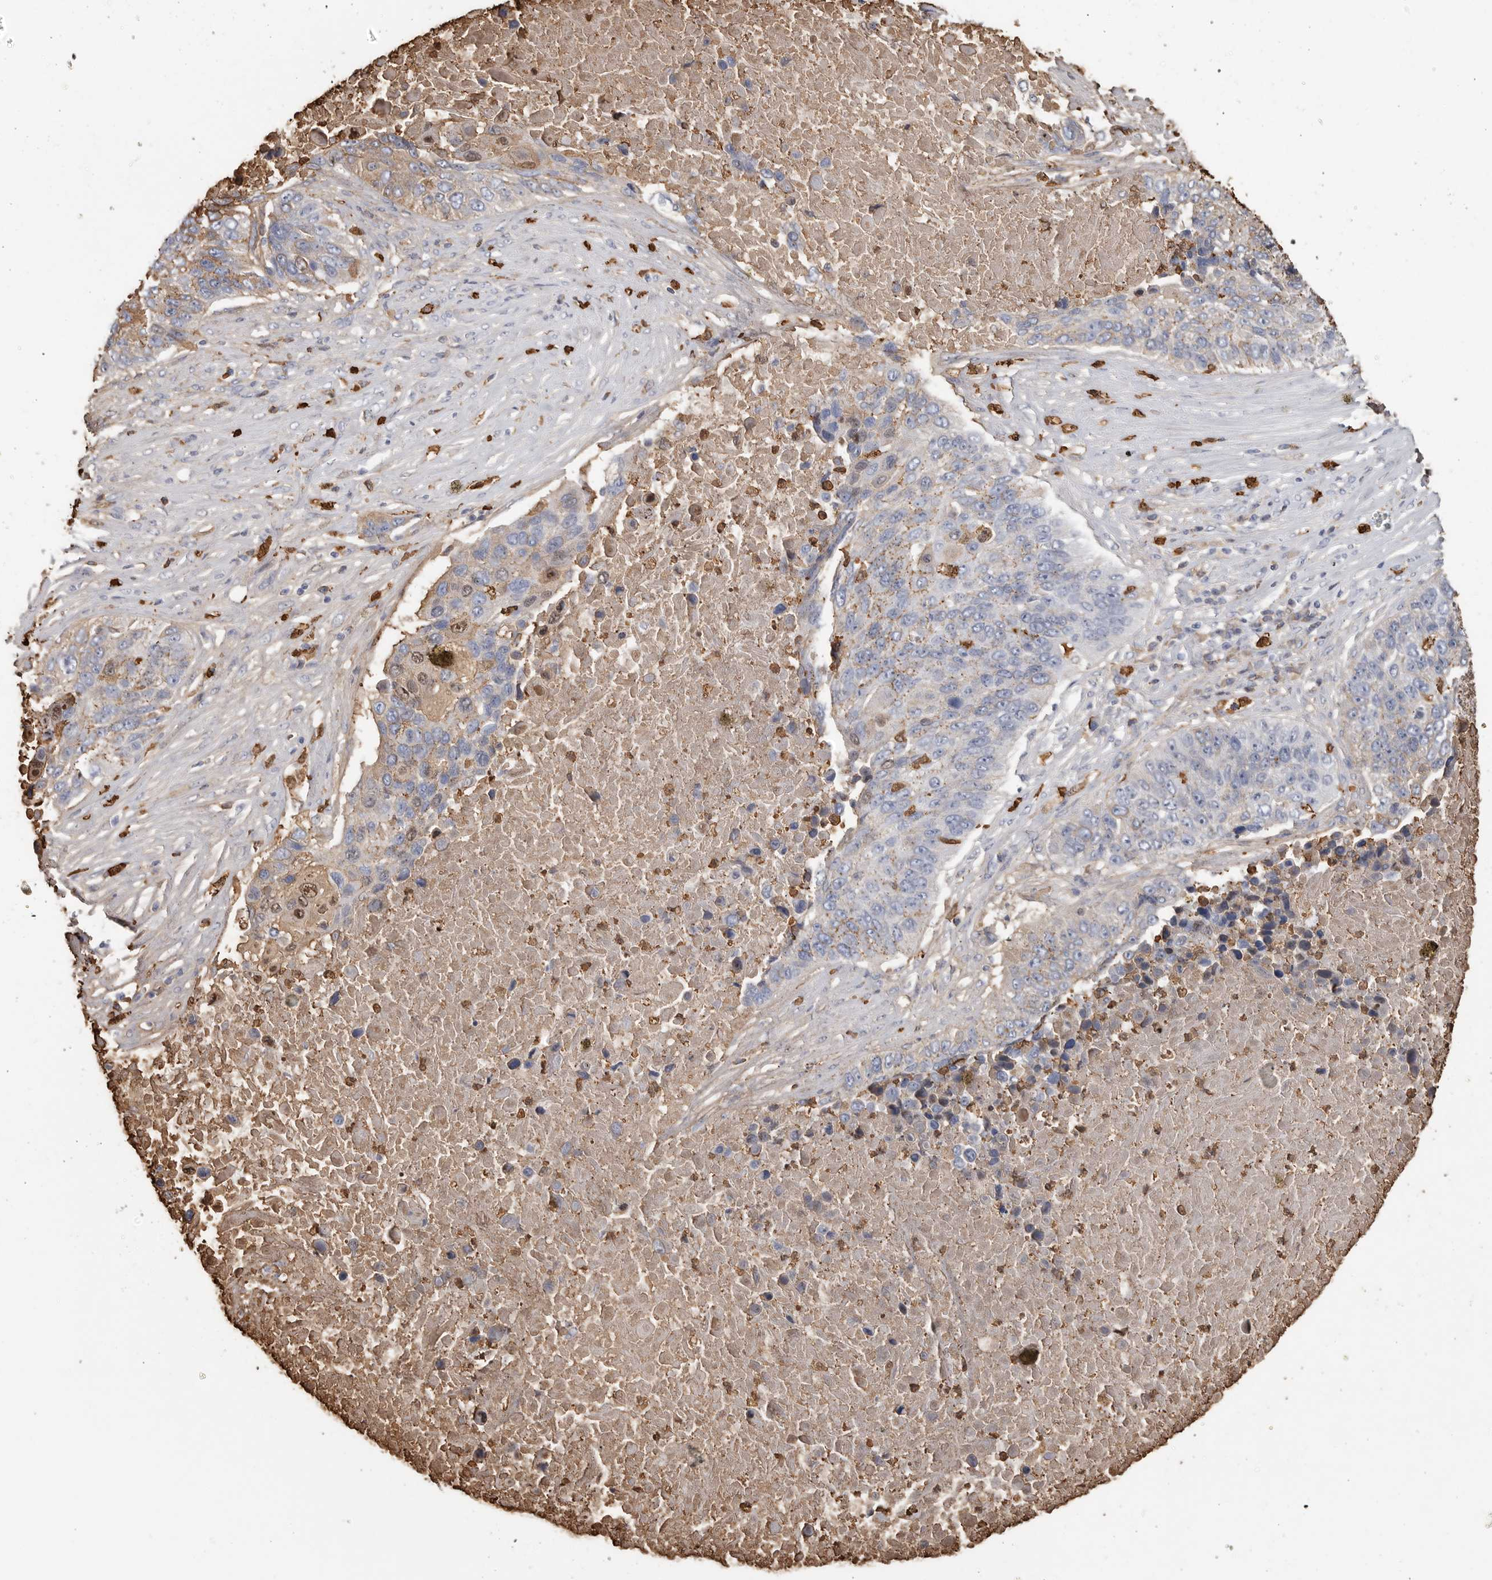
{"staining": {"intensity": "weak", "quantity": "<25%", "location": "nuclear"}, "tissue": "lung cancer", "cell_type": "Tumor cells", "image_type": "cancer", "snomed": [{"axis": "morphology", "description": "Squamous cell carcinoma, NOS"}, {"axis": "topography", "description": "Lung"}], "caption": "An immunohistochemistry micrograph of lung squamous cell carcinoma is shown. There is no staining in tumor cells of lung squamous cell carcinoma.", "gene": "CYB561D1", "patient": {"sex": "male", "age": 66}}